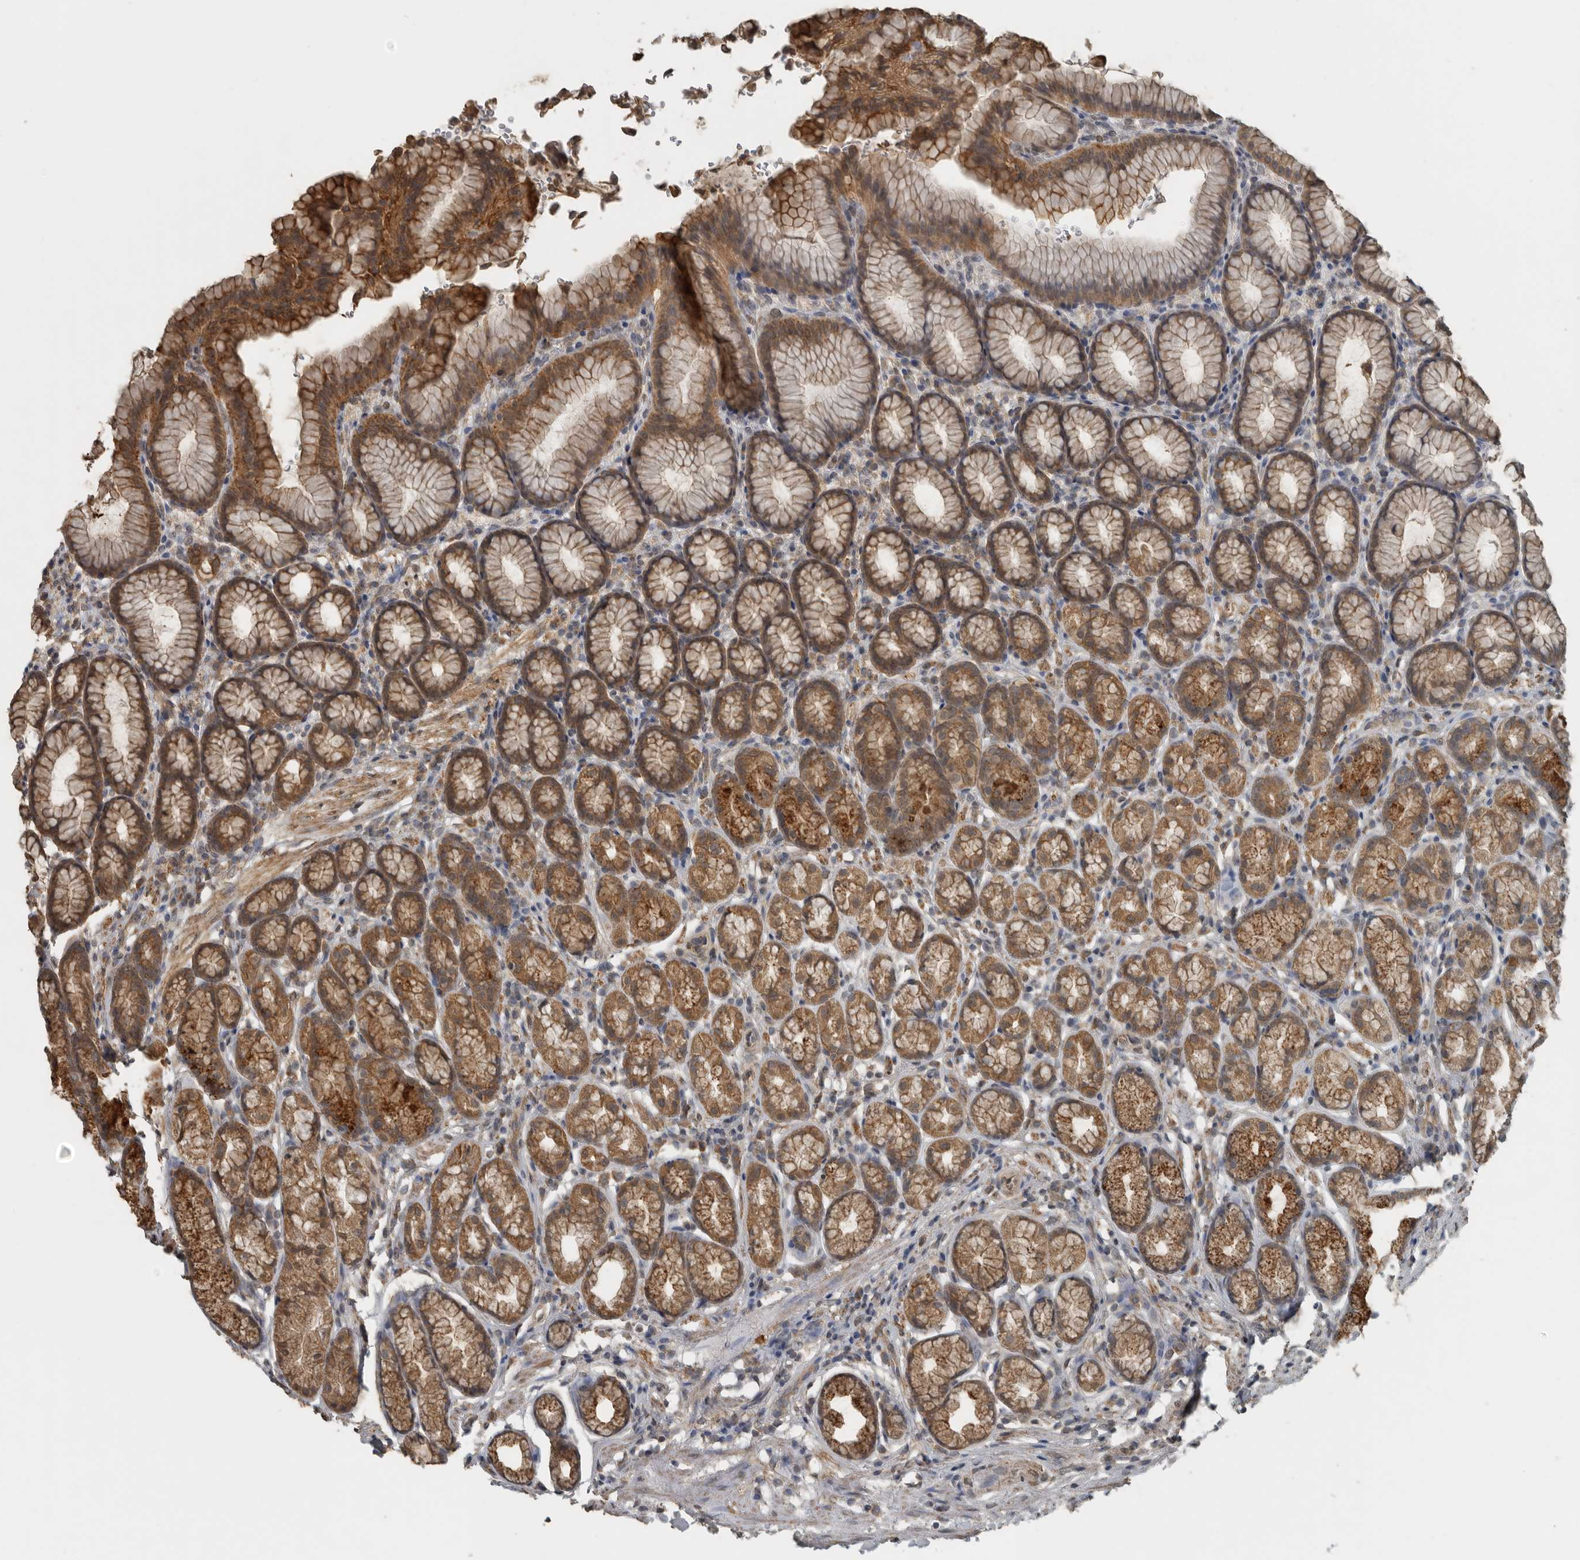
{"staining": {"intensity": "moderate", "quantity": ">75%", "location": "cytoplasmic/membranous"}, "tissue": "stomach", "cell_type": "Glandular cells", "image_type": "normal", "snomed": [{"axis": "morphology", "description": "Normal tissue, NOS"}, {"axis": "topography", "description": "Stomach"}], "caption": "Immunohistochemical staining of unremarkable stomach demonstrates medium levels of moderate cytoplasmic/membranous staining in about >75% of glandular cells.", "gene": "AFAP1", "patient": {"sex": "male", "age": 42}}